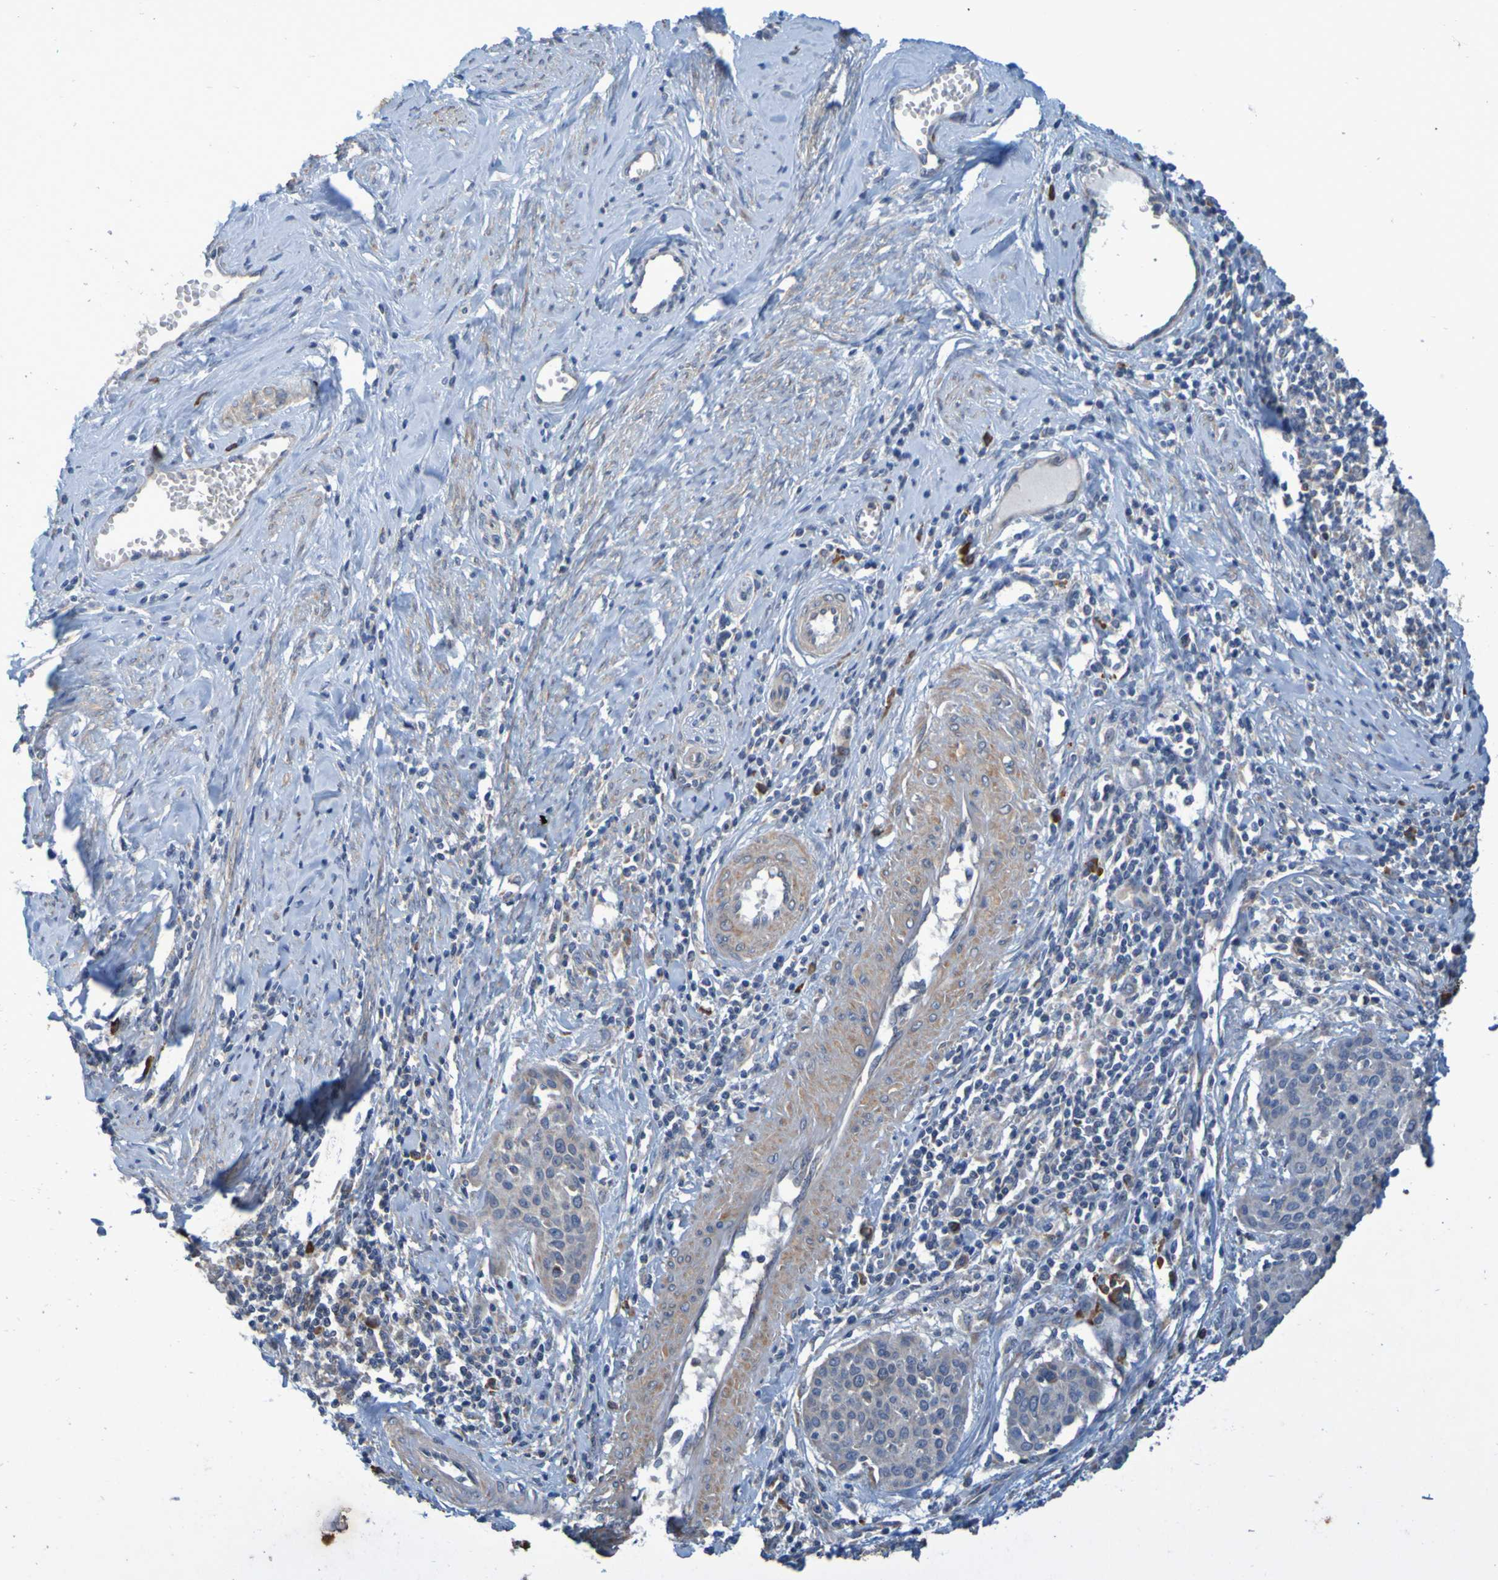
{"staining": {"intensity": "weak", "quantity": ">75%", "location": "cytoplasmic/membranous"}, "tissue": "cervical cancer", "cell_type": "Tumor cells", "image_type": "cancer", "snomed": [{"axis": "morphology", "description": "Squamous cell carcinoma, NOS"}, {"axis": "topography", "description": "Cervix"}], "caption": "Protein staining demonstrates weak cytoplasmic/membranous staining in about >75% of tumor cells in cervical squamous cell carcinoma.", "gene": "CLDN18", "patient": {"sex": "female", "age": 38}}